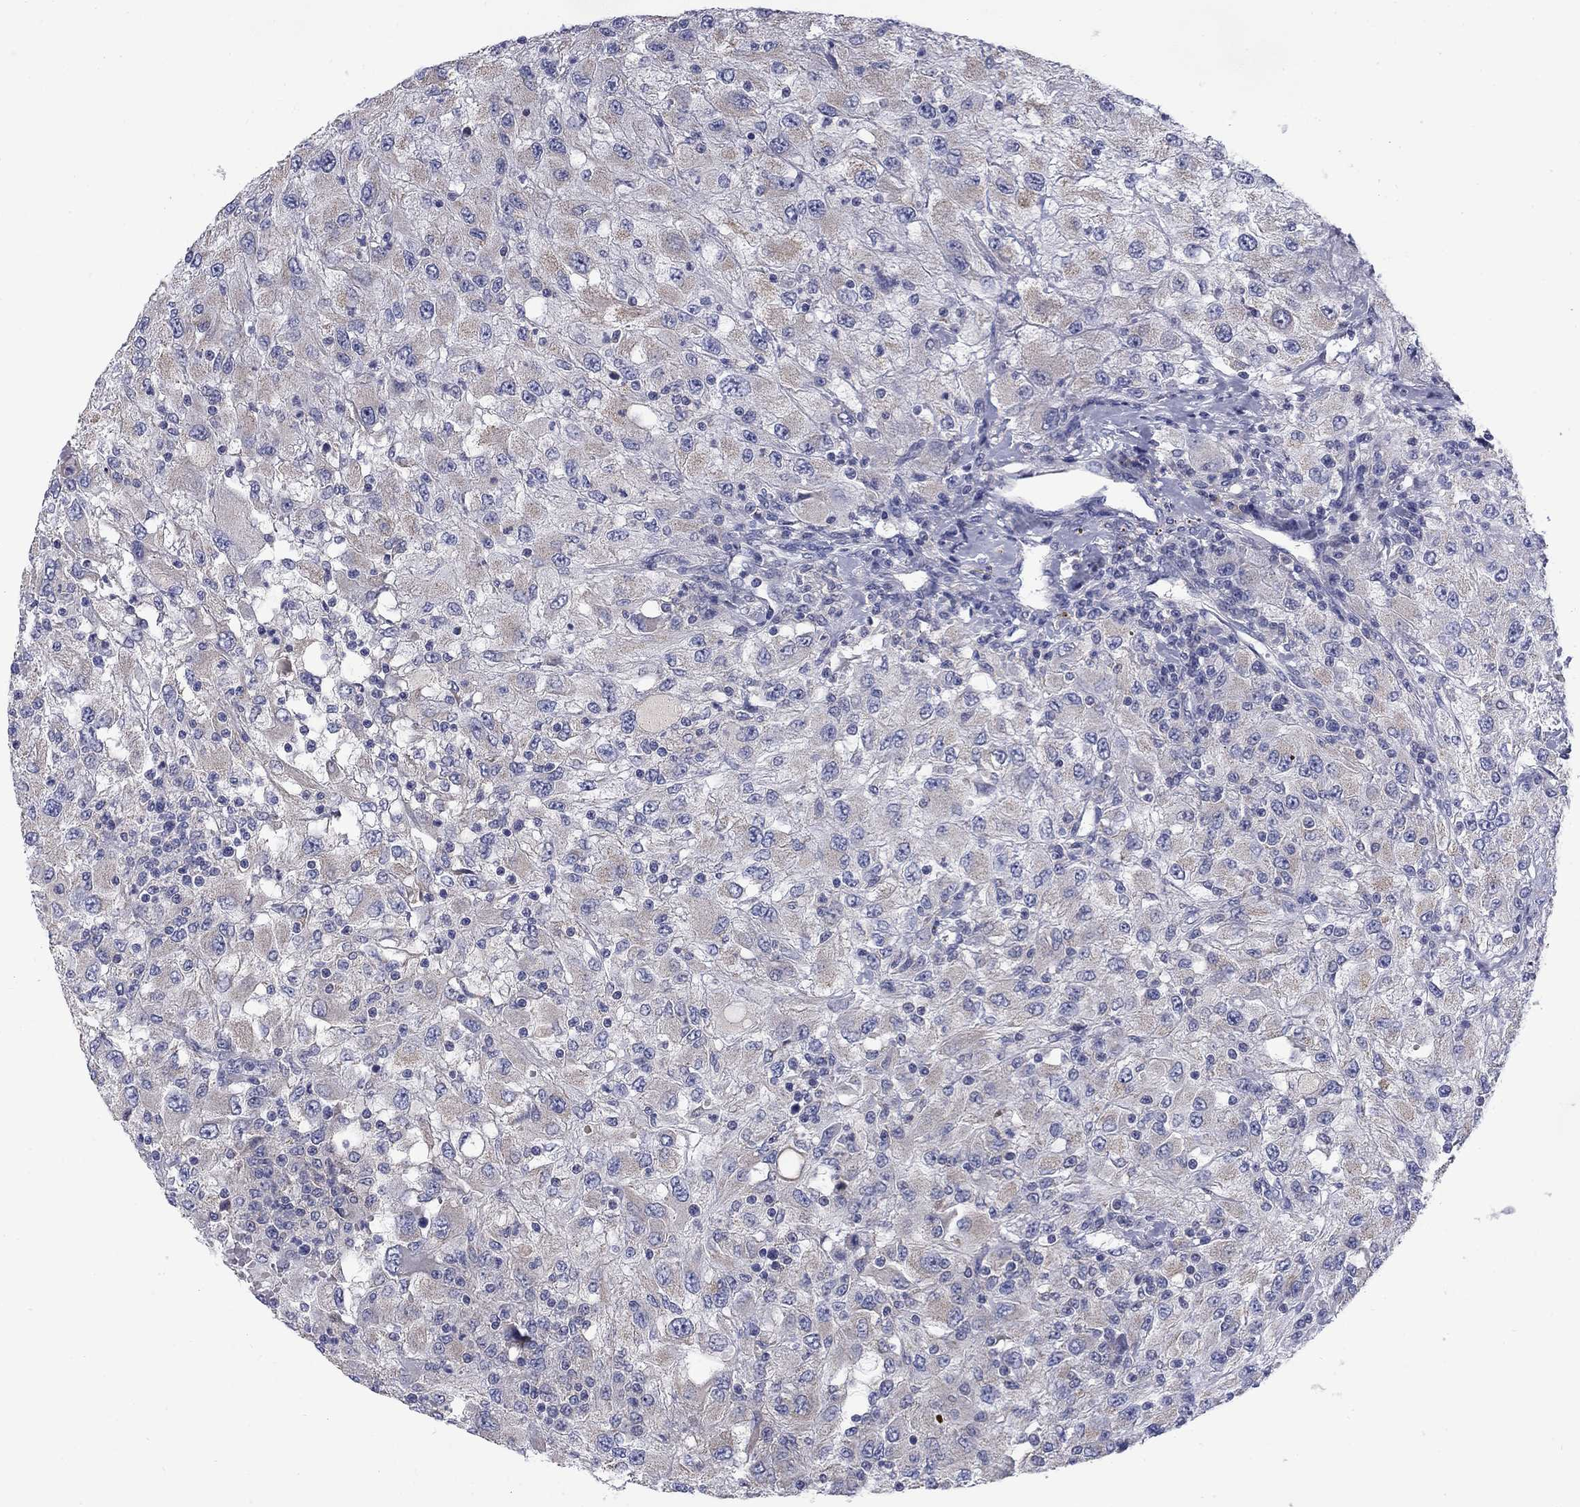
{"staining": {"intensity": "weak", "quantity": "<25%", "location": "cytoplasmic/membranous"}, "tissue": "renal cancer", "cell_type": "Tumor cells", "image_type": "cancer", "snomed": [{"axis": "morphology", "description": "Adenocarcinoma, NOS"}, {"axis": "topography", "description": "Kidney"}], "caption": "A high-resolution histopathology image shows immunohistochemistry (IHC) staining of renal cancer, which shows no significant staining in tumor cells.", "gene": "FRK", "patient": {"sex": "female", "age": 67}}